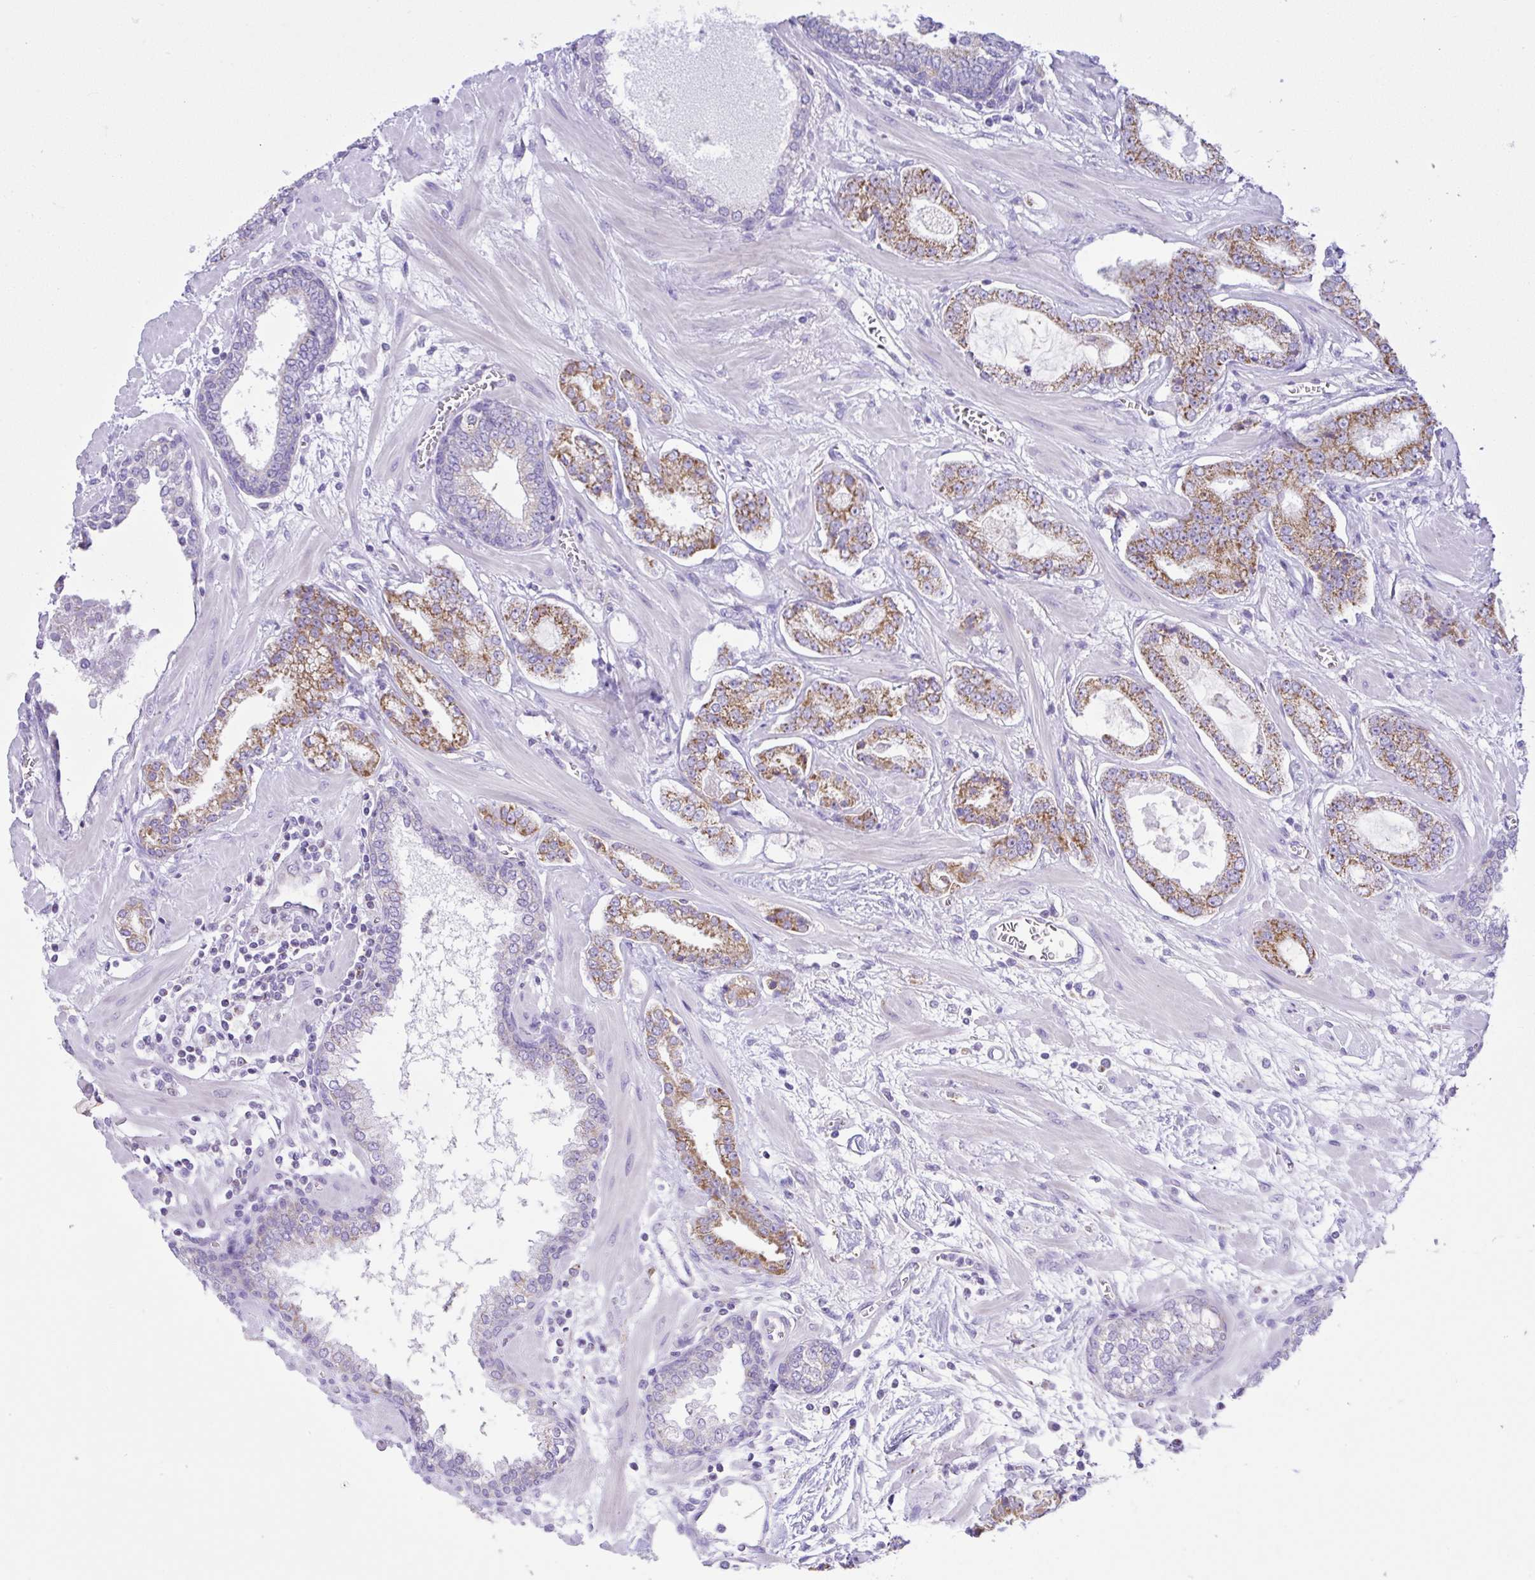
{"staining": {"intensity": "moderate", "quantity": ">75%", "location": "cytoplasmic/membranous"}, "tissue": "prostate cancer", "cell_type": "Tumor cells", "image_type": "cancer", "snomed": [{"axis": "morphology", "description": "Adenocarcinoma, Low grade"}, {"axis": "topography", "description": "Prostate"}], "caption": "A brown stain shows moderate cytoplasmic/membranous expression of a protein in prostate low-grade adenocarcinoma tumor cells. Immunohistochemistry (ihc) stains the protein of interest in brown and the nuclei are stained blue.", "gene": "SLC13A1", "patient": {"sex": "male", "age": 62}}